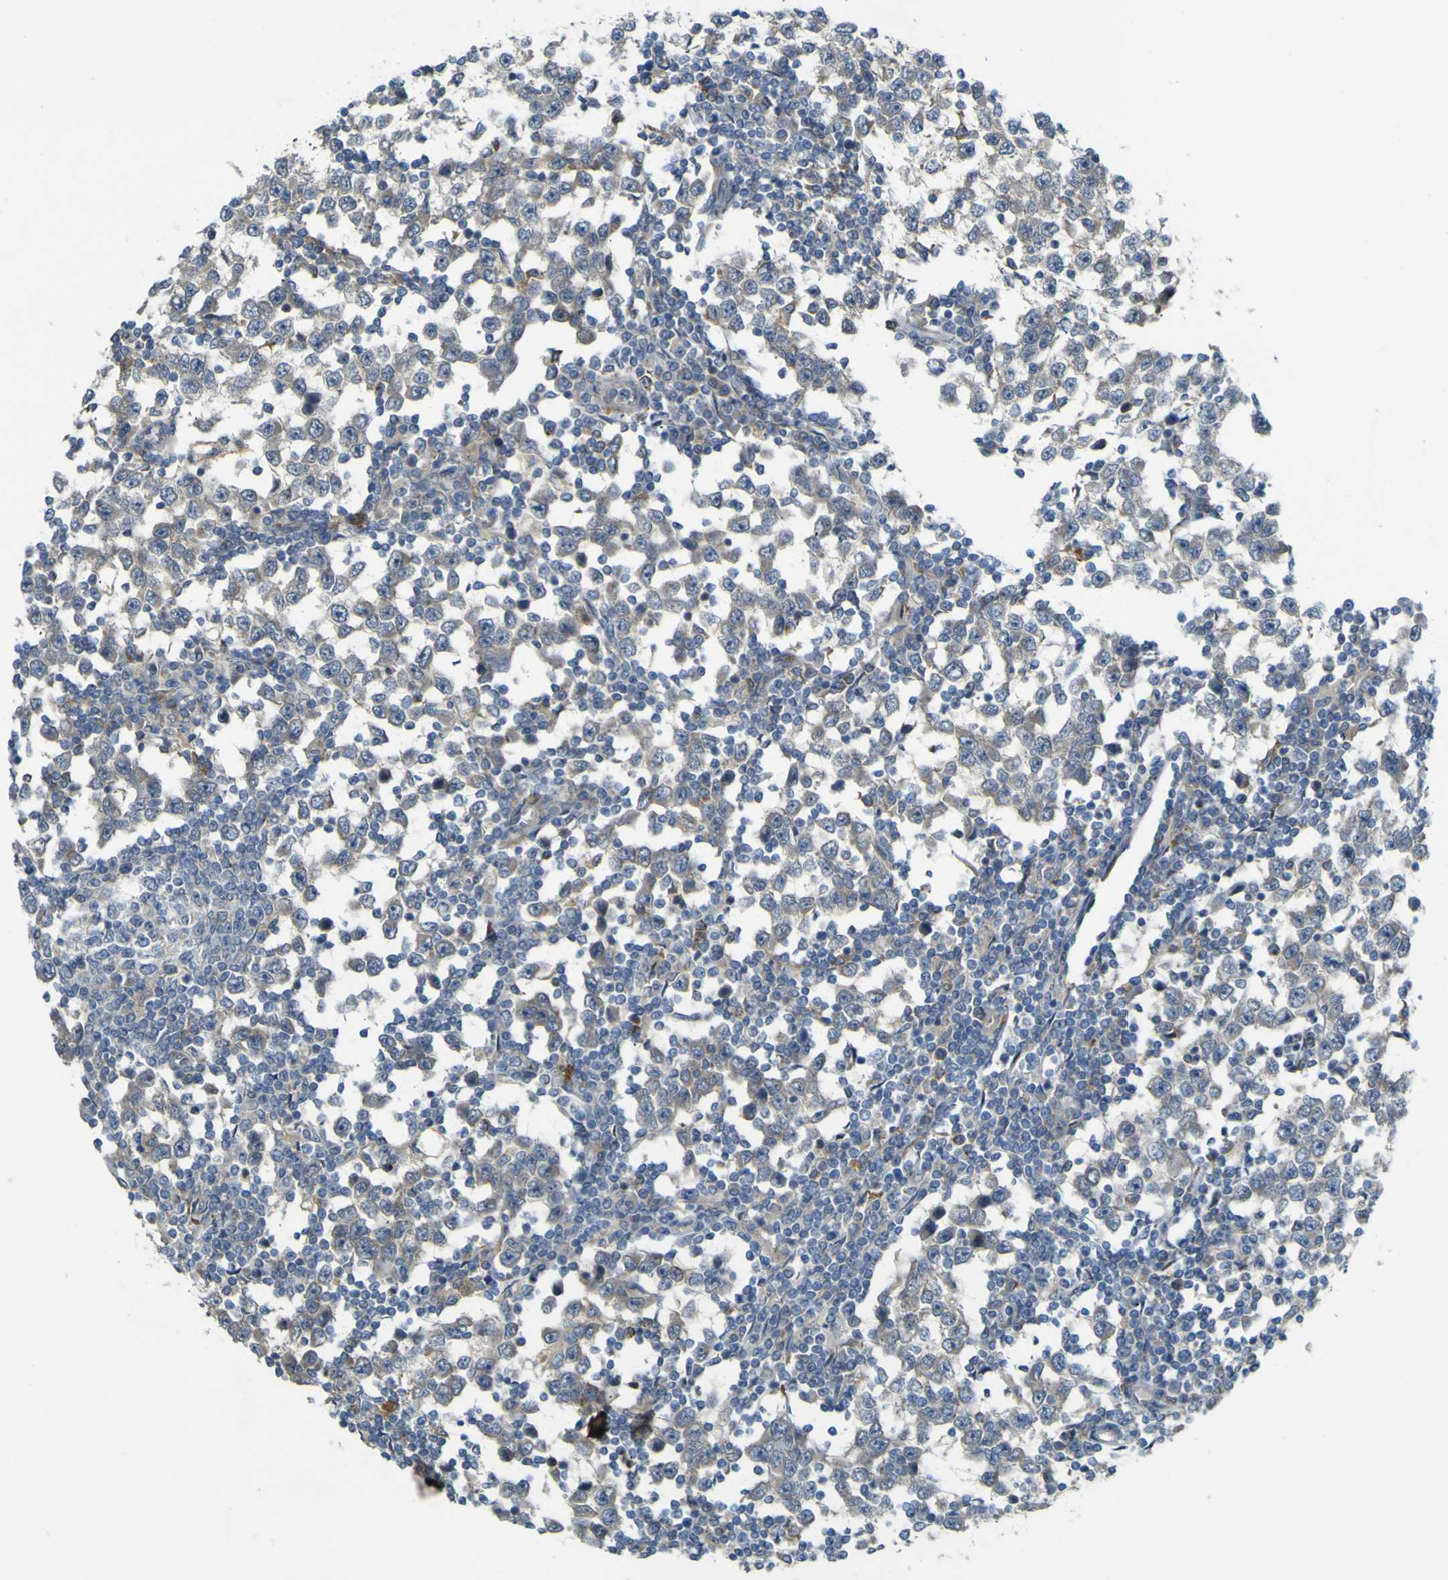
{"staining": {"intensity": "negative", "quantity": "none", "location": "none"}, "tissue": "testis cancer", "cell_type": "Tumor cells", "image_type": "cancer", "snomed": [{"axis": "morphology", "description": "Seminoma, NOS"}, {"axis": "topography", "description": "Testis"}], "caption": "Testis cancer stained for a protein using immunohistochemistry (IHC) reveals no staining tumor cells.", "gene": "IGF2R", "patient": {"sex": "male", "age": 65}}